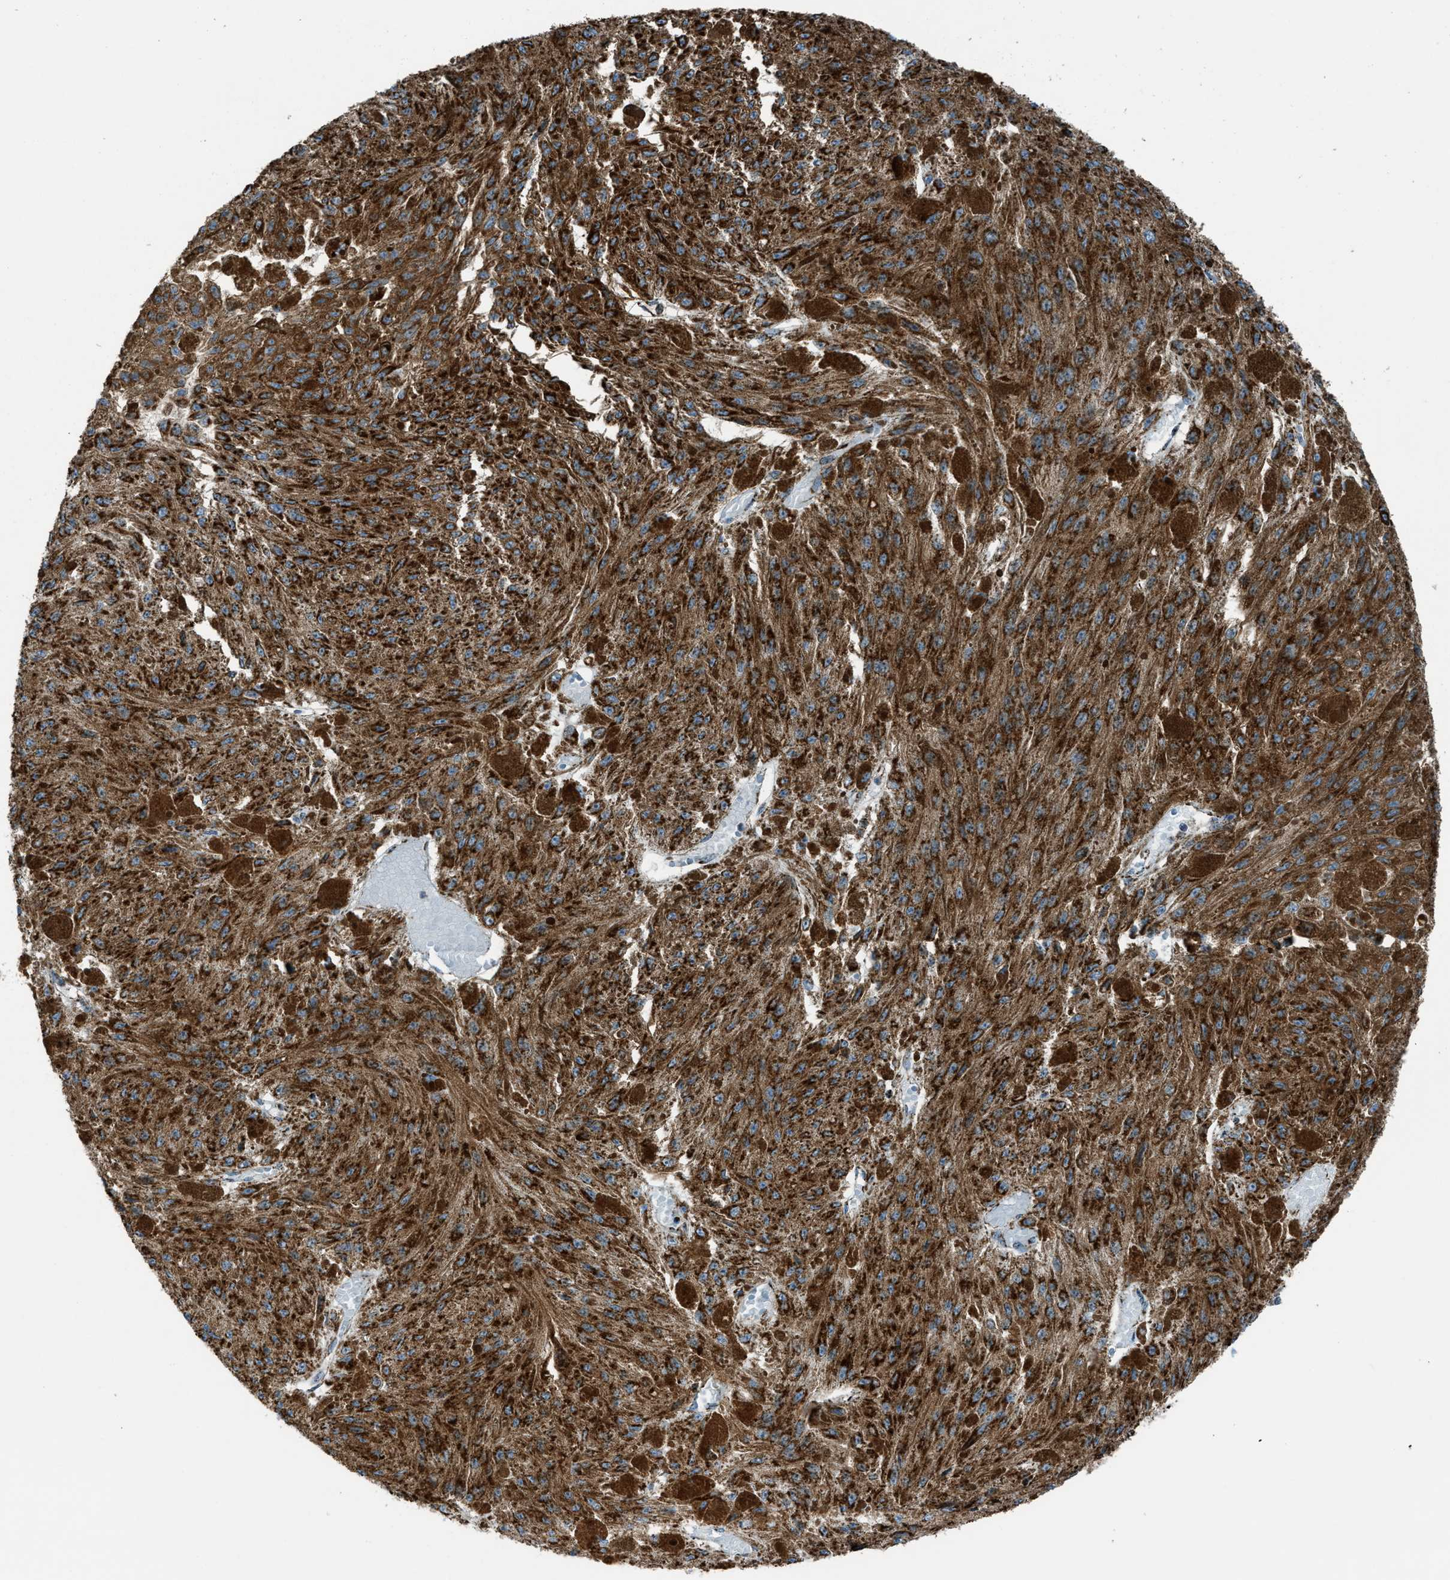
{"staining": {"intensity": "strong", "quantity": ">75%", "location": "cytoplasmic/membranous"}, "tissue": "melanoma", "cell_type": "Tumor cells", "image_type": "cancer", "snomed": [{"axis": "morphology", "description": "Malignant melanoma, NOS"}, {"axis": "topography", "description": "Other"}], "caption": "The image displays staining of melanoma, revealing strong cytoplasmic/membranous protein staining (brown color) within tumor cells.", "gene": "SRM", "patient": {"sex": "male", "age": 79}}